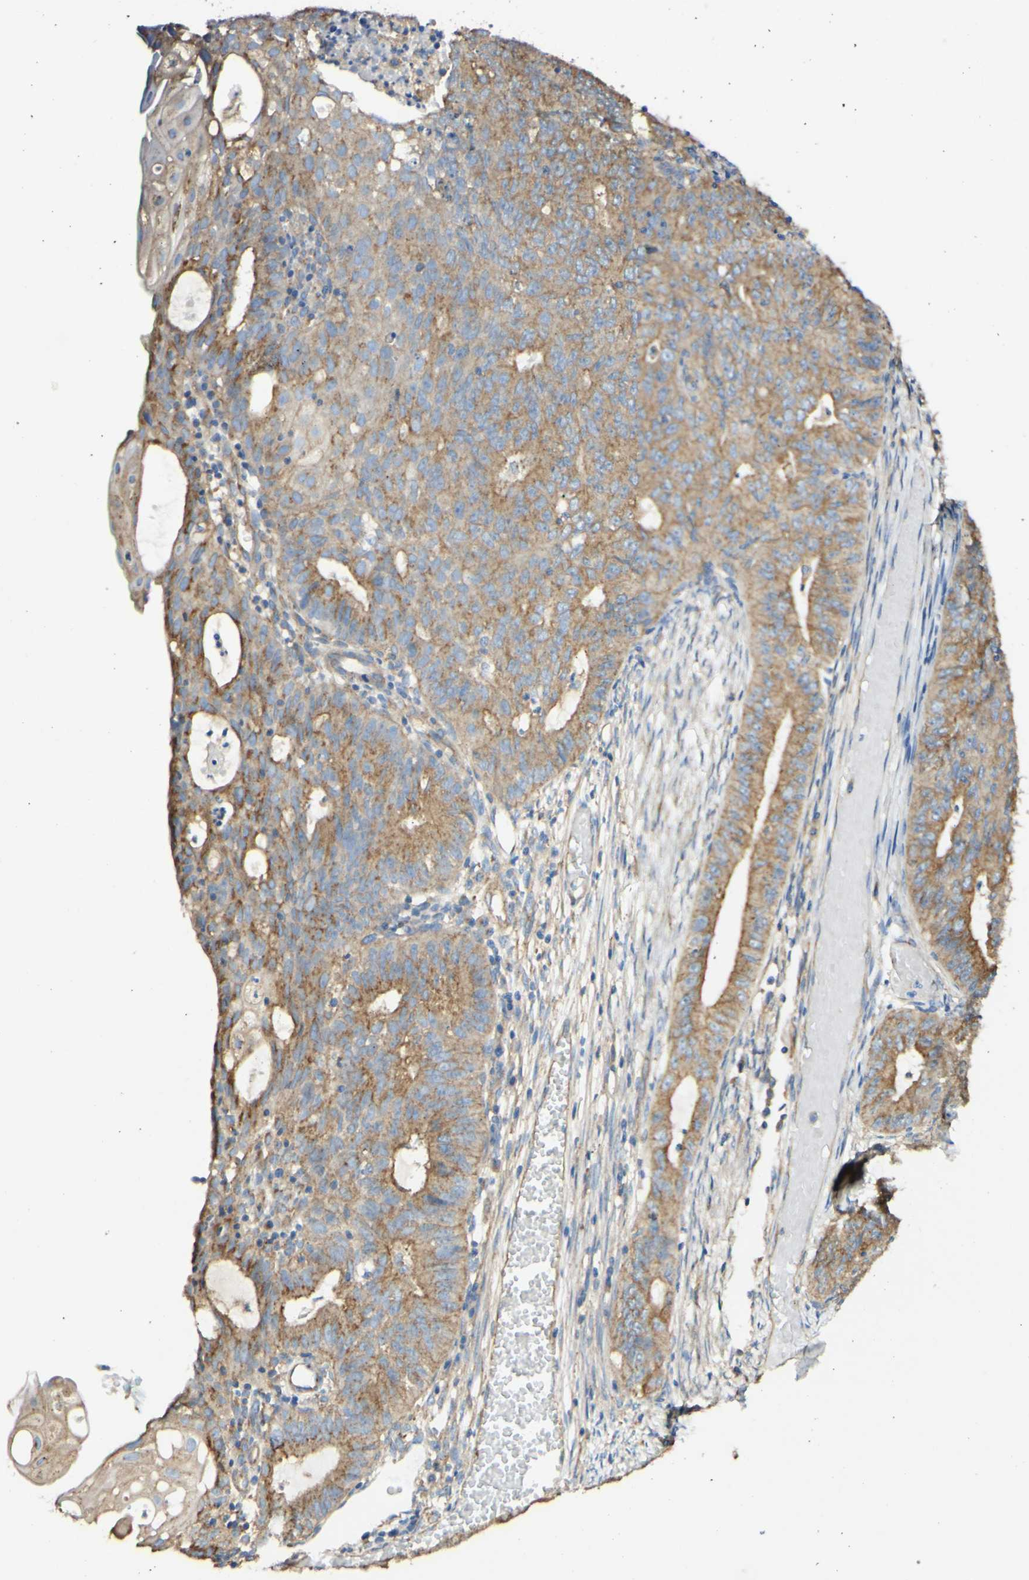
{"staining": {"intensity": "weak", "quantity": "25%-75%", "location": "none"}, "tissue": "endometrial cancer", "cell_type": "Tumor cells", "image_type": "cancer", "snomed": [{"axis": "morphology", "description": "Adenocarcinoma, NOS"}, {"axis": "topography", "description": "Endometrium"}], "caption": "Human adenocarcinoma (endometrial) stained with a protein marker shows weak staining in tumor cells.", "gene": "CLTC", "patient": {"sex": "female", "age": 32}}